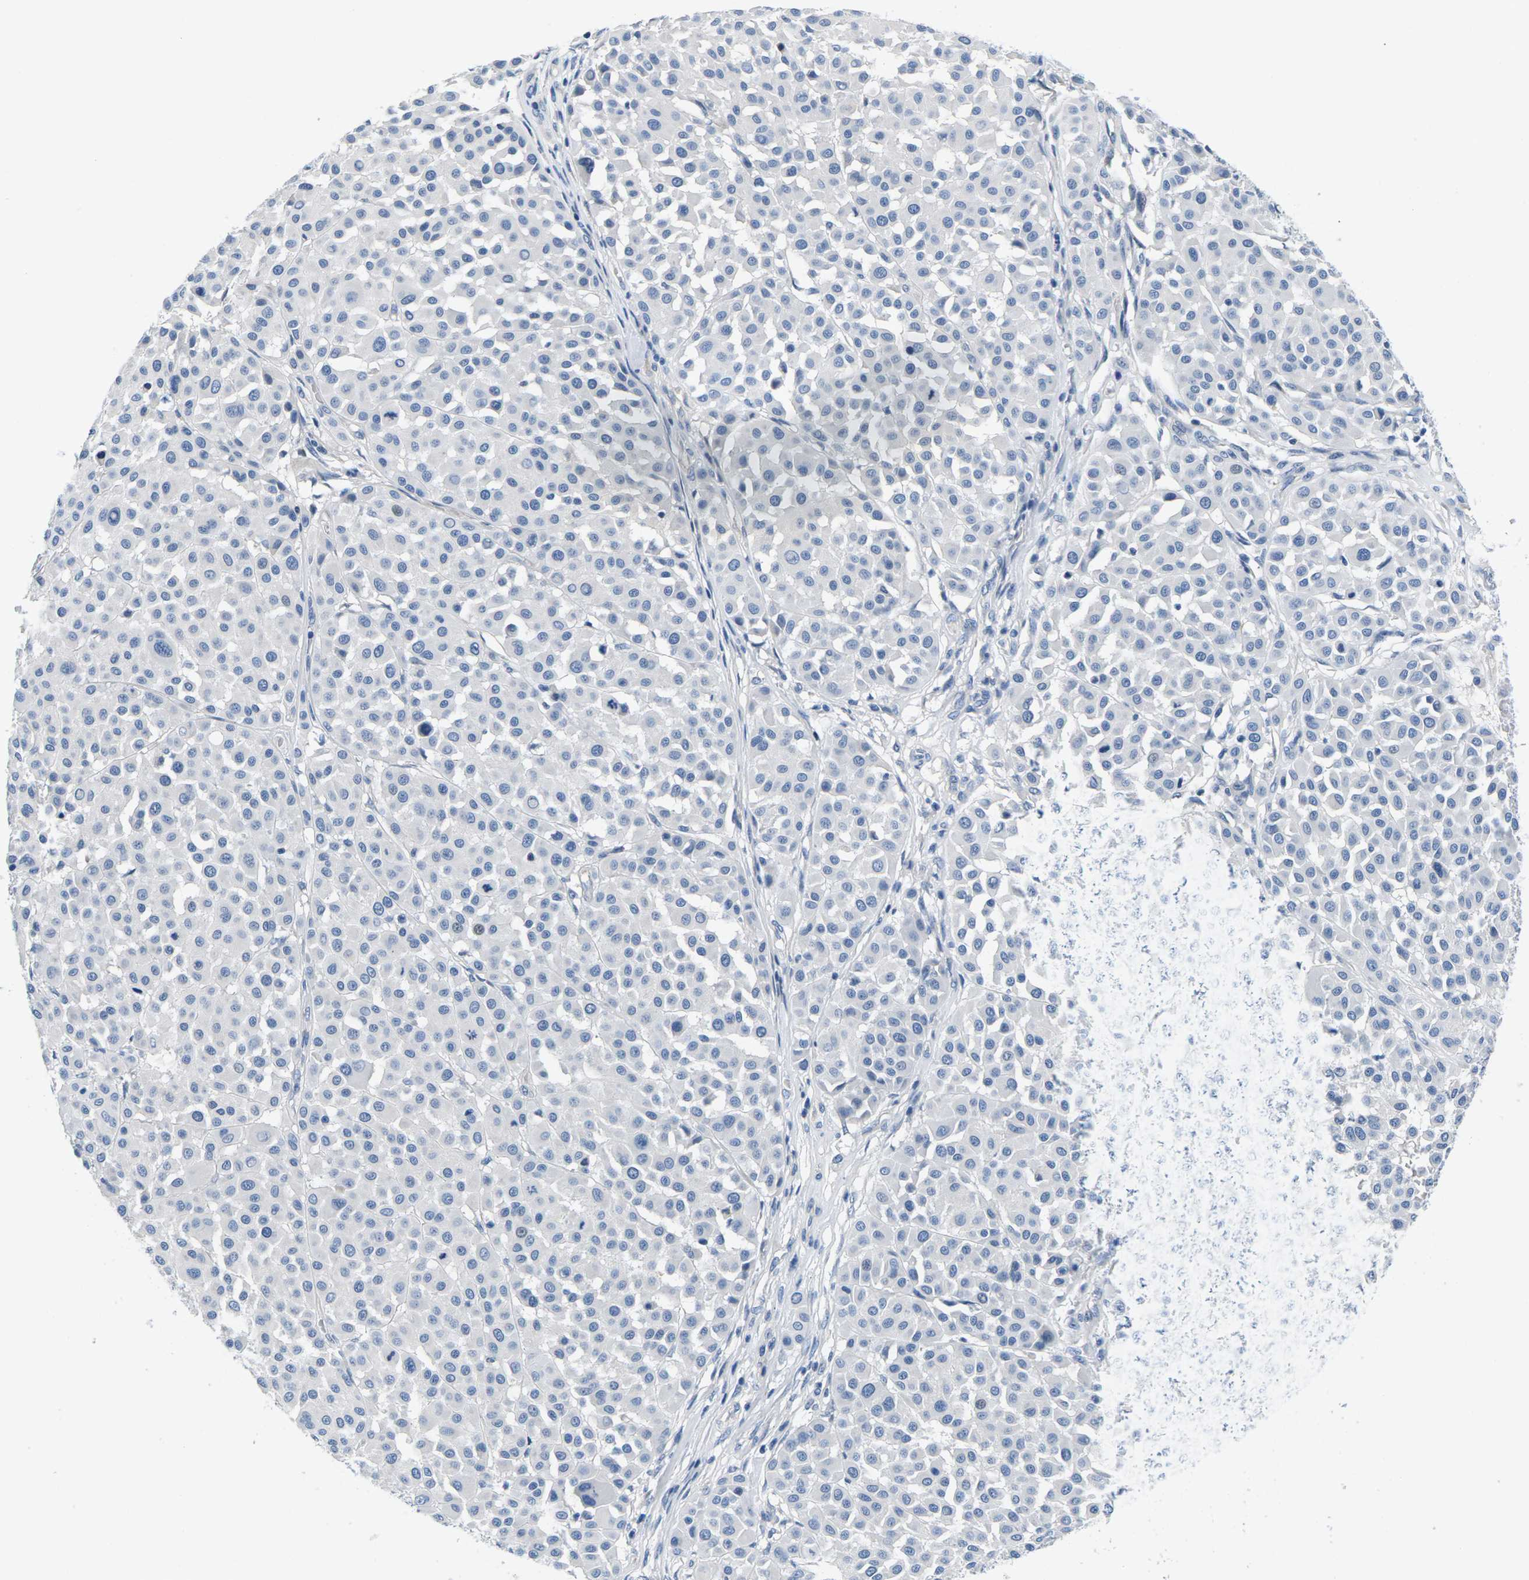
{"staining": {"intensity": "negative", "quantity": "none", "location": "none"}, "tissue": "melanoma", "cell_type": "Tumor cells", "image_type": "cancer", "snomed": [{"axis": "morphology", "description": "Malignant melanoma, Metastatic site"}, {"axis": "topography", "description": "Soft tissue"}], "caption": "Immunohistochemical staining of human malignant melanoma (metastatic site) displays no significant staining in tumor cells.", "gene": "TSPAN2", "patient": {"sex": "male", "age": 41}}